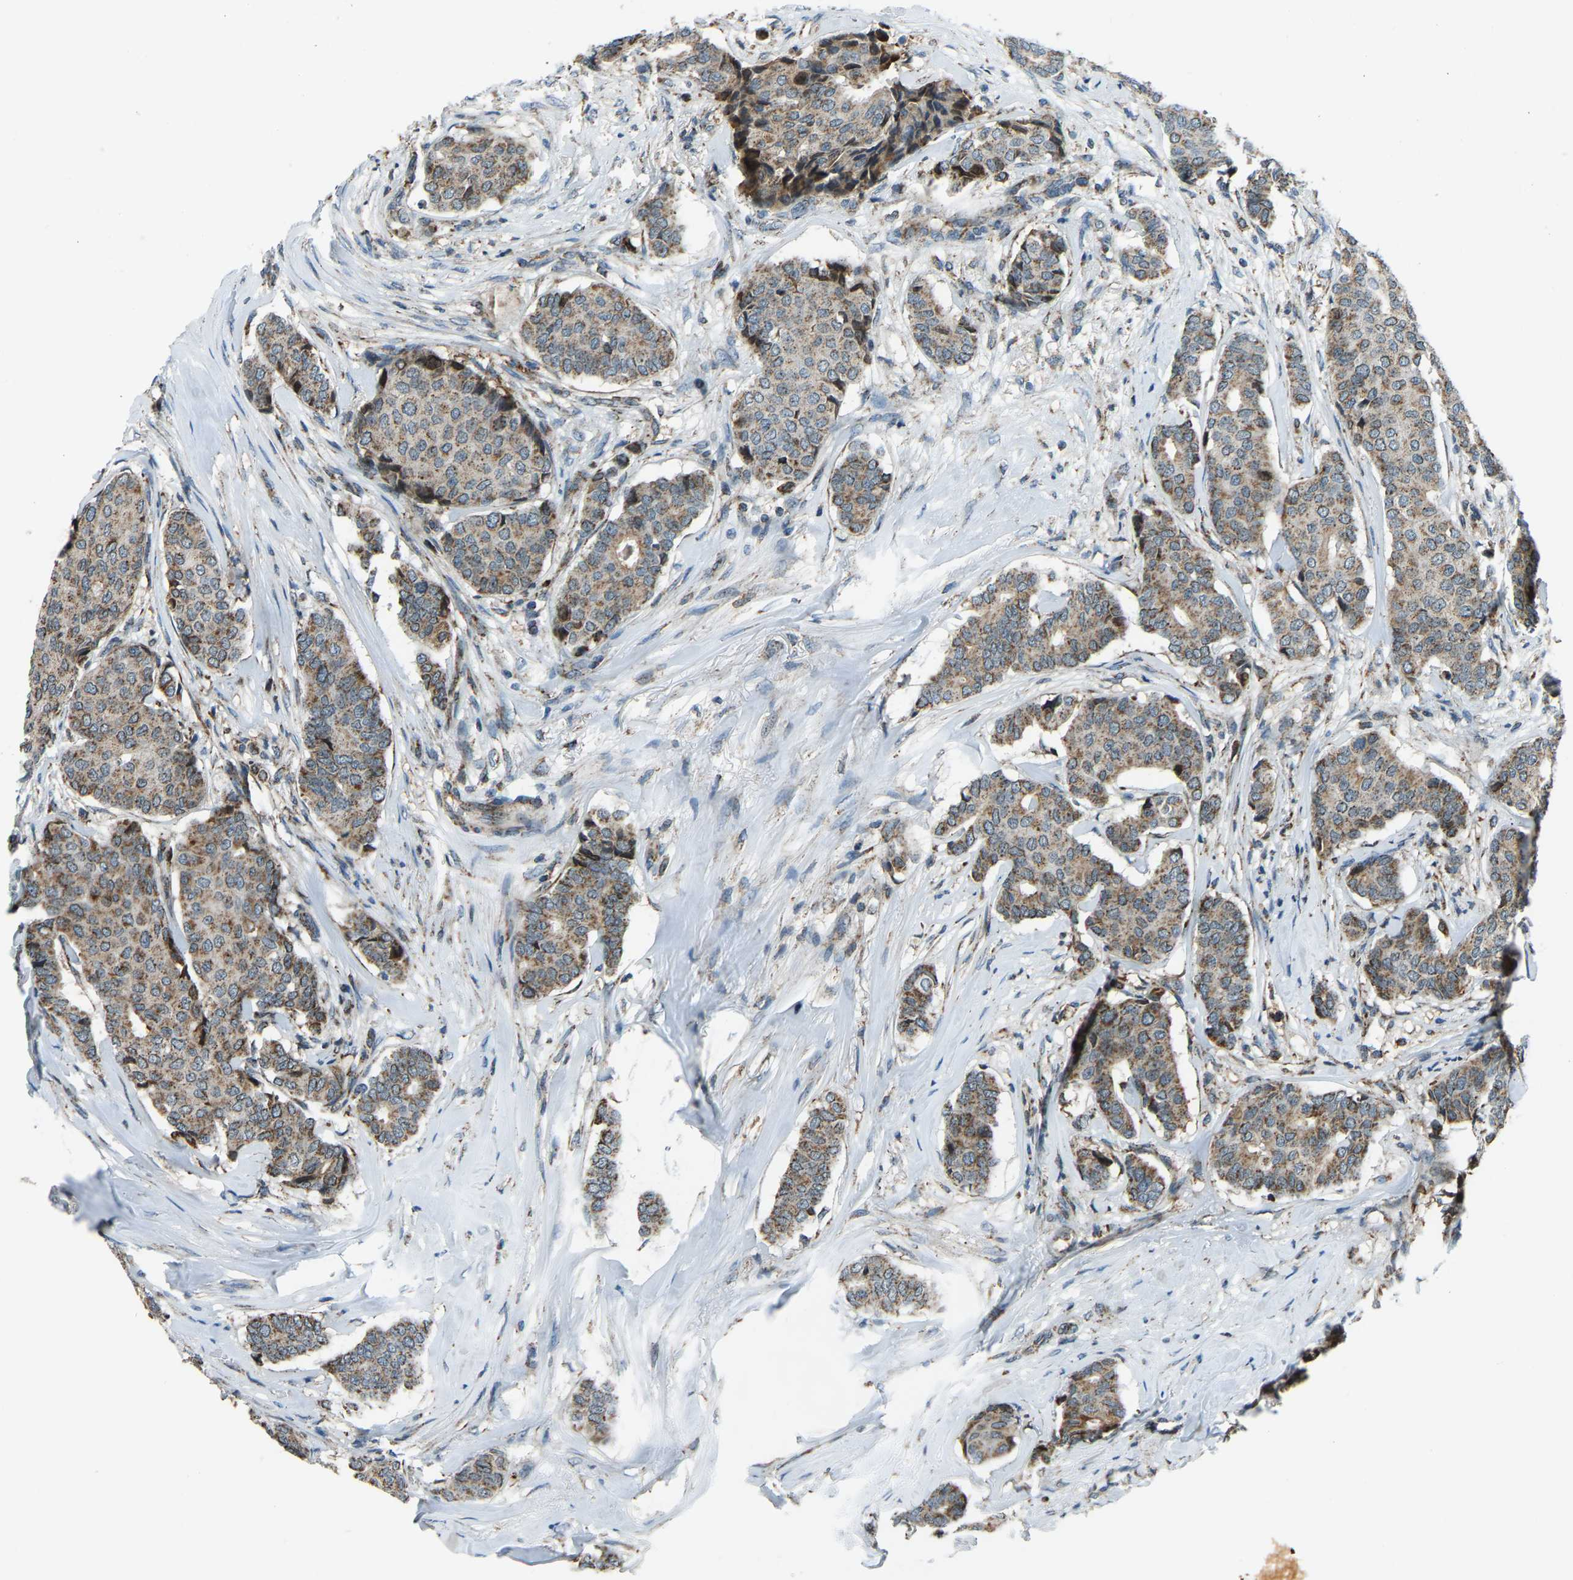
{"staining": {"intensity": "moderate", "quantity": ">75%", "location": "cytoplasmic/membranous"}, "tissue": "breast cancer", "cell_type": "Tumor cells", "image_type": "cancer", "snomed": [{"axis": "morphology", "description": "Duct carcinoma"}, {"axis": "topography", "description": "Breast"}], "caption": "Breast invasive ductal carcinoma tissue displays moderate cytoplasmic/membranous staining in about >75% of tumor cells", "gene": "RBM33", "patient": {"sex": "female", "age": 75}}